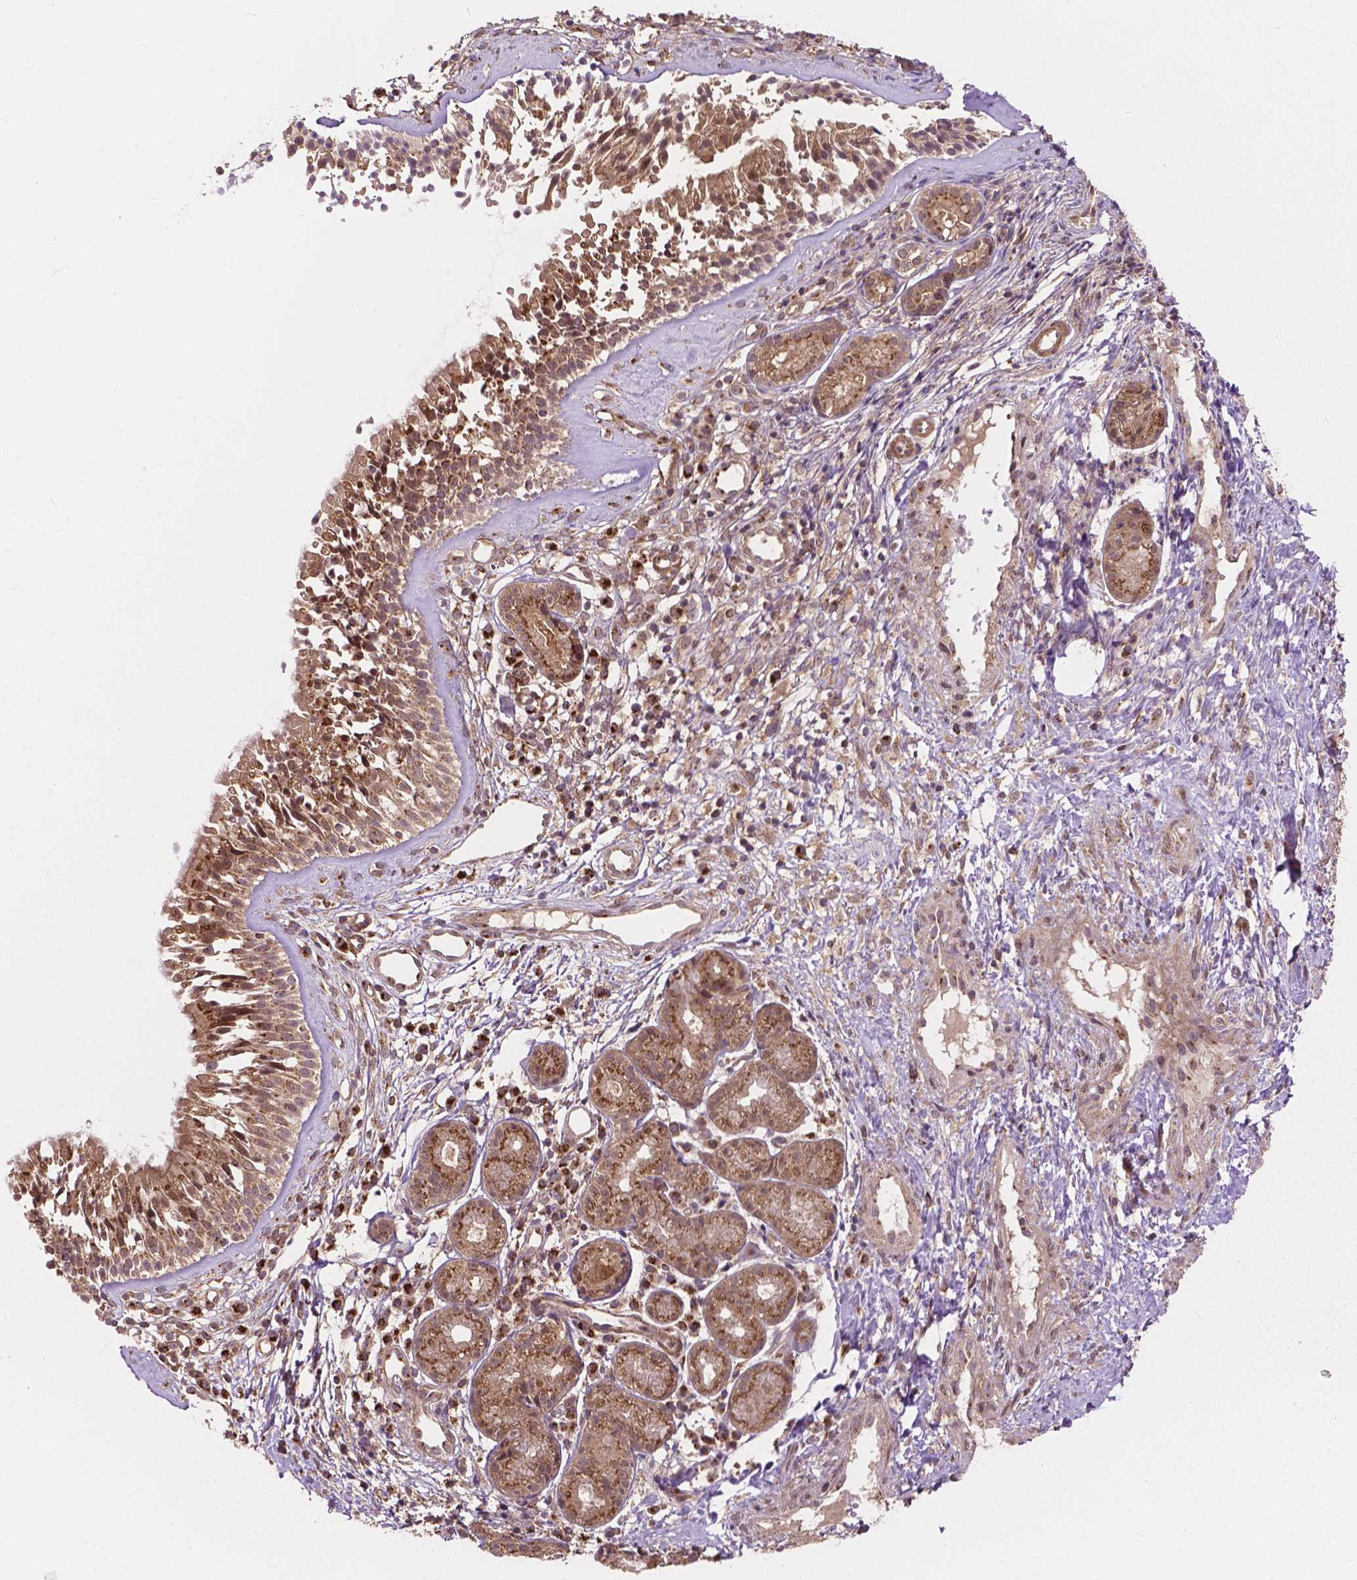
{"staining": {"intensity": "moderate", "quantity": ">75%", "location": "cytoplasmic/membranous,nuclear"}, "tissue": "nasopharynx", "cell_type": "Respiratory epithelial cells", "image_type": "normal", "snomed": [{"axis": "morphology", "description": "Normal tissue, NOS"}, {"axis": "topography", "description": "Nasopharynx"}], "caption": "Respiratory epithelial cells demonstrate medium levels of moderate cytoplasmic/membranous,nuclear positivity in about >75% of cells in normal nasopharynx. Using DAB (3,3'-diaminobenzidine) (brown) and hematoxylin (blue) stains, captured at high magnification using brightfield microscopy.", "gene": "PPP1CB", "patient": {"sex": "male", "age": 58}}